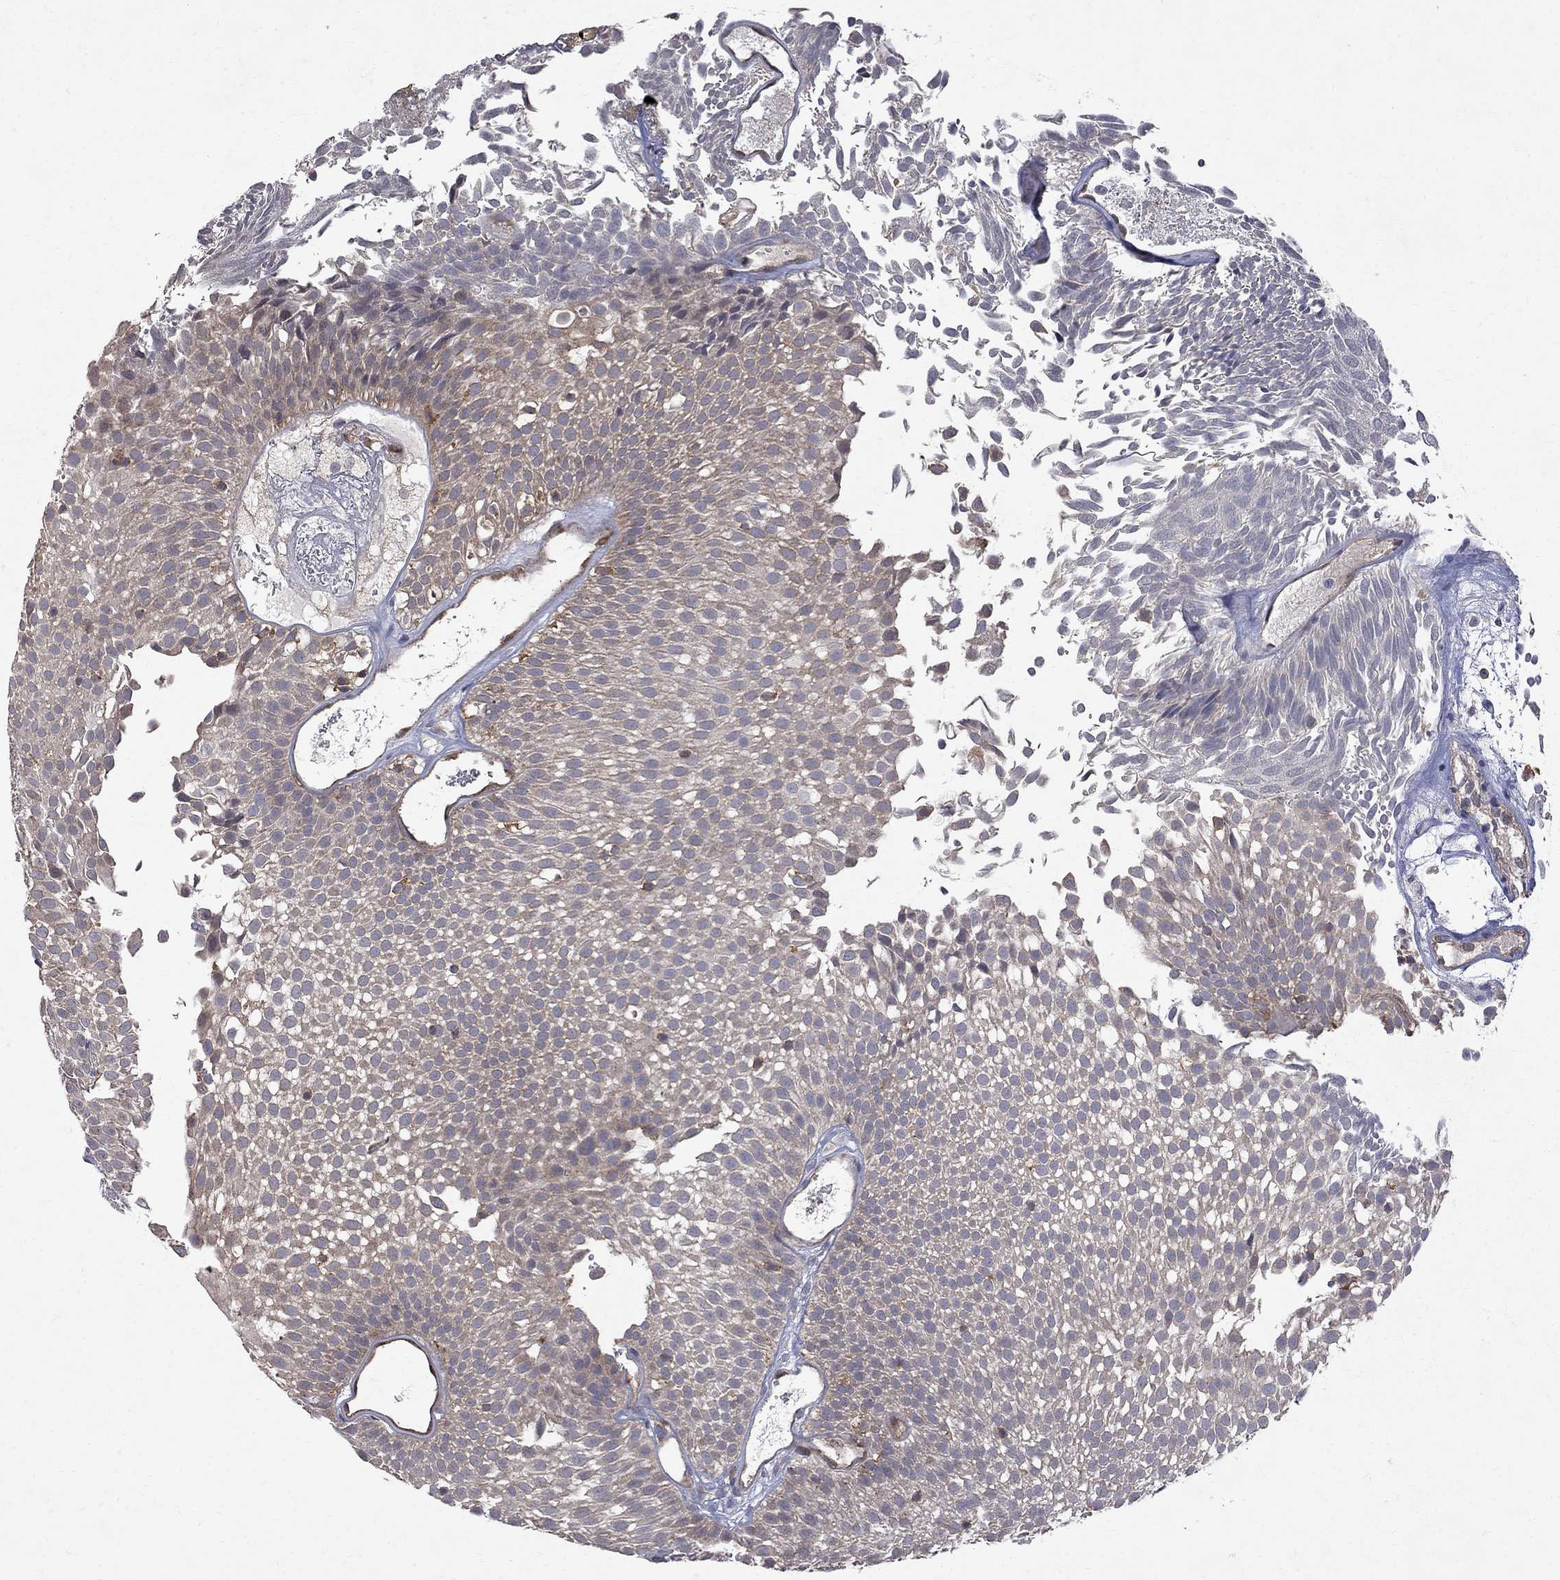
{"staining": {"intensity": "weak", "quantity": "<25%", "location": "cytoplasmic/membranous"}, "tissue": "urothelial cancer", "cell_type": "Tumor cells", "image_type": "cancer", "snomed": [{"axis": "morphology", "description": "Urothelial carcinoma, Low grade"}, {"axis": "topography", "description": "Urinary bladder"}], "caption": "Low-grade urothelial carcinoma was stained to show a protein in brown. There is no significant staining in tumor cells. (DAB (3,3'-diaminobenzidine) IHC visualized using brightfield microscopy, high magnification).", "gene": "ABI3", "patient": {"sex": "male", "age": 52}}